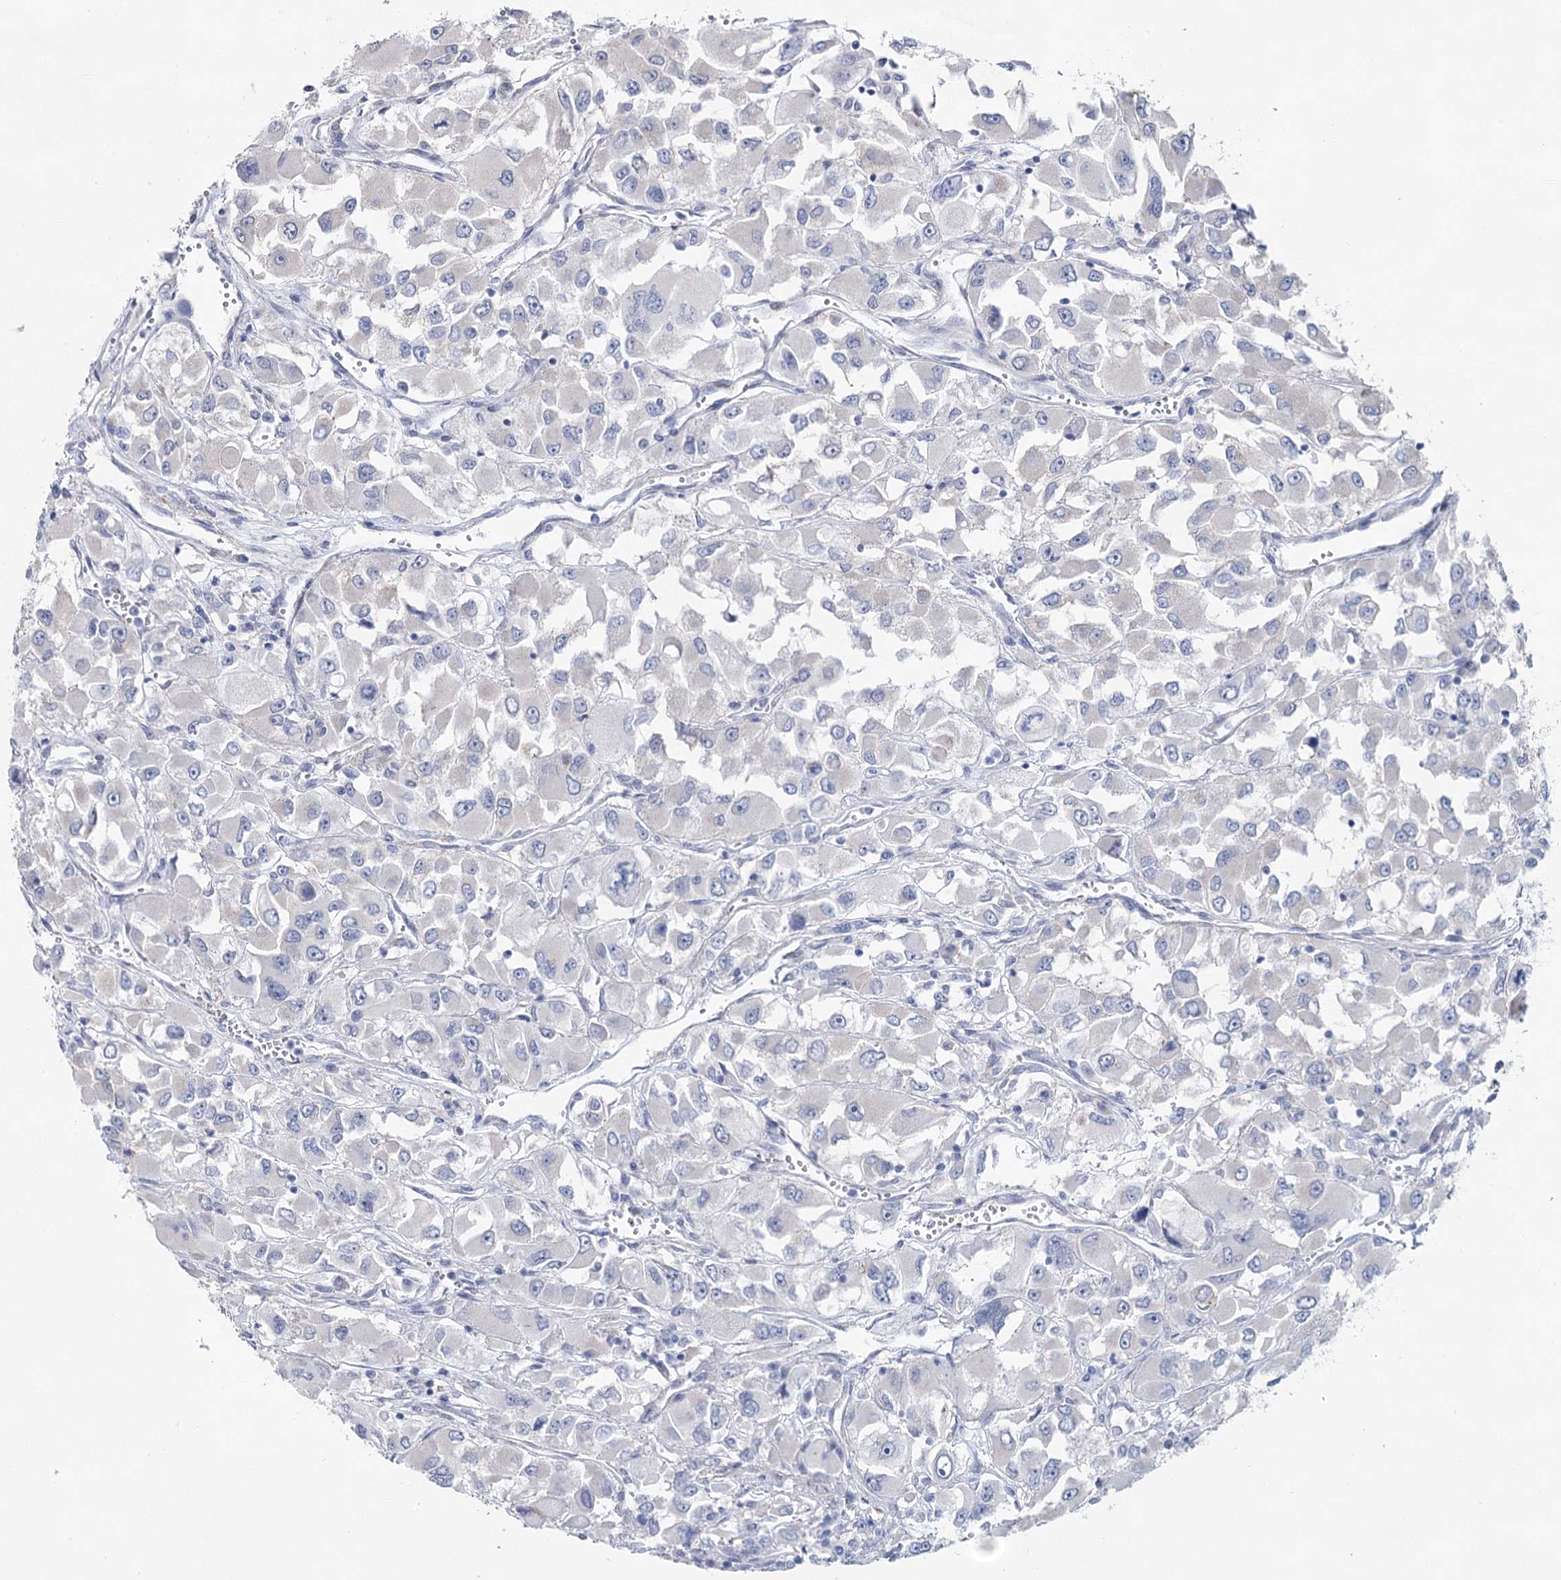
{"staining": {"intensity": "negative", "quantity": "none", "location": "none"}, "tissue": "renal cancer", "cell_type": "Tumor cells", "image_type": "cancer", "snomed": [{"axis": "morphology", "description": "Adenocarcinoma, NOS"}, {"axis": "topography", "description": "Kidney"}], "caption": "DAB (3,3'-diaminobenzidine) immunohistochemical staining of renal adenocarcinoma displays no significant staining in tumor cells. (Immunohistochemistry (ihc), brightfield microscopy, high magnification).", "gene": "CCDC88A", "patient": {"sex": "female", "age": 52}}